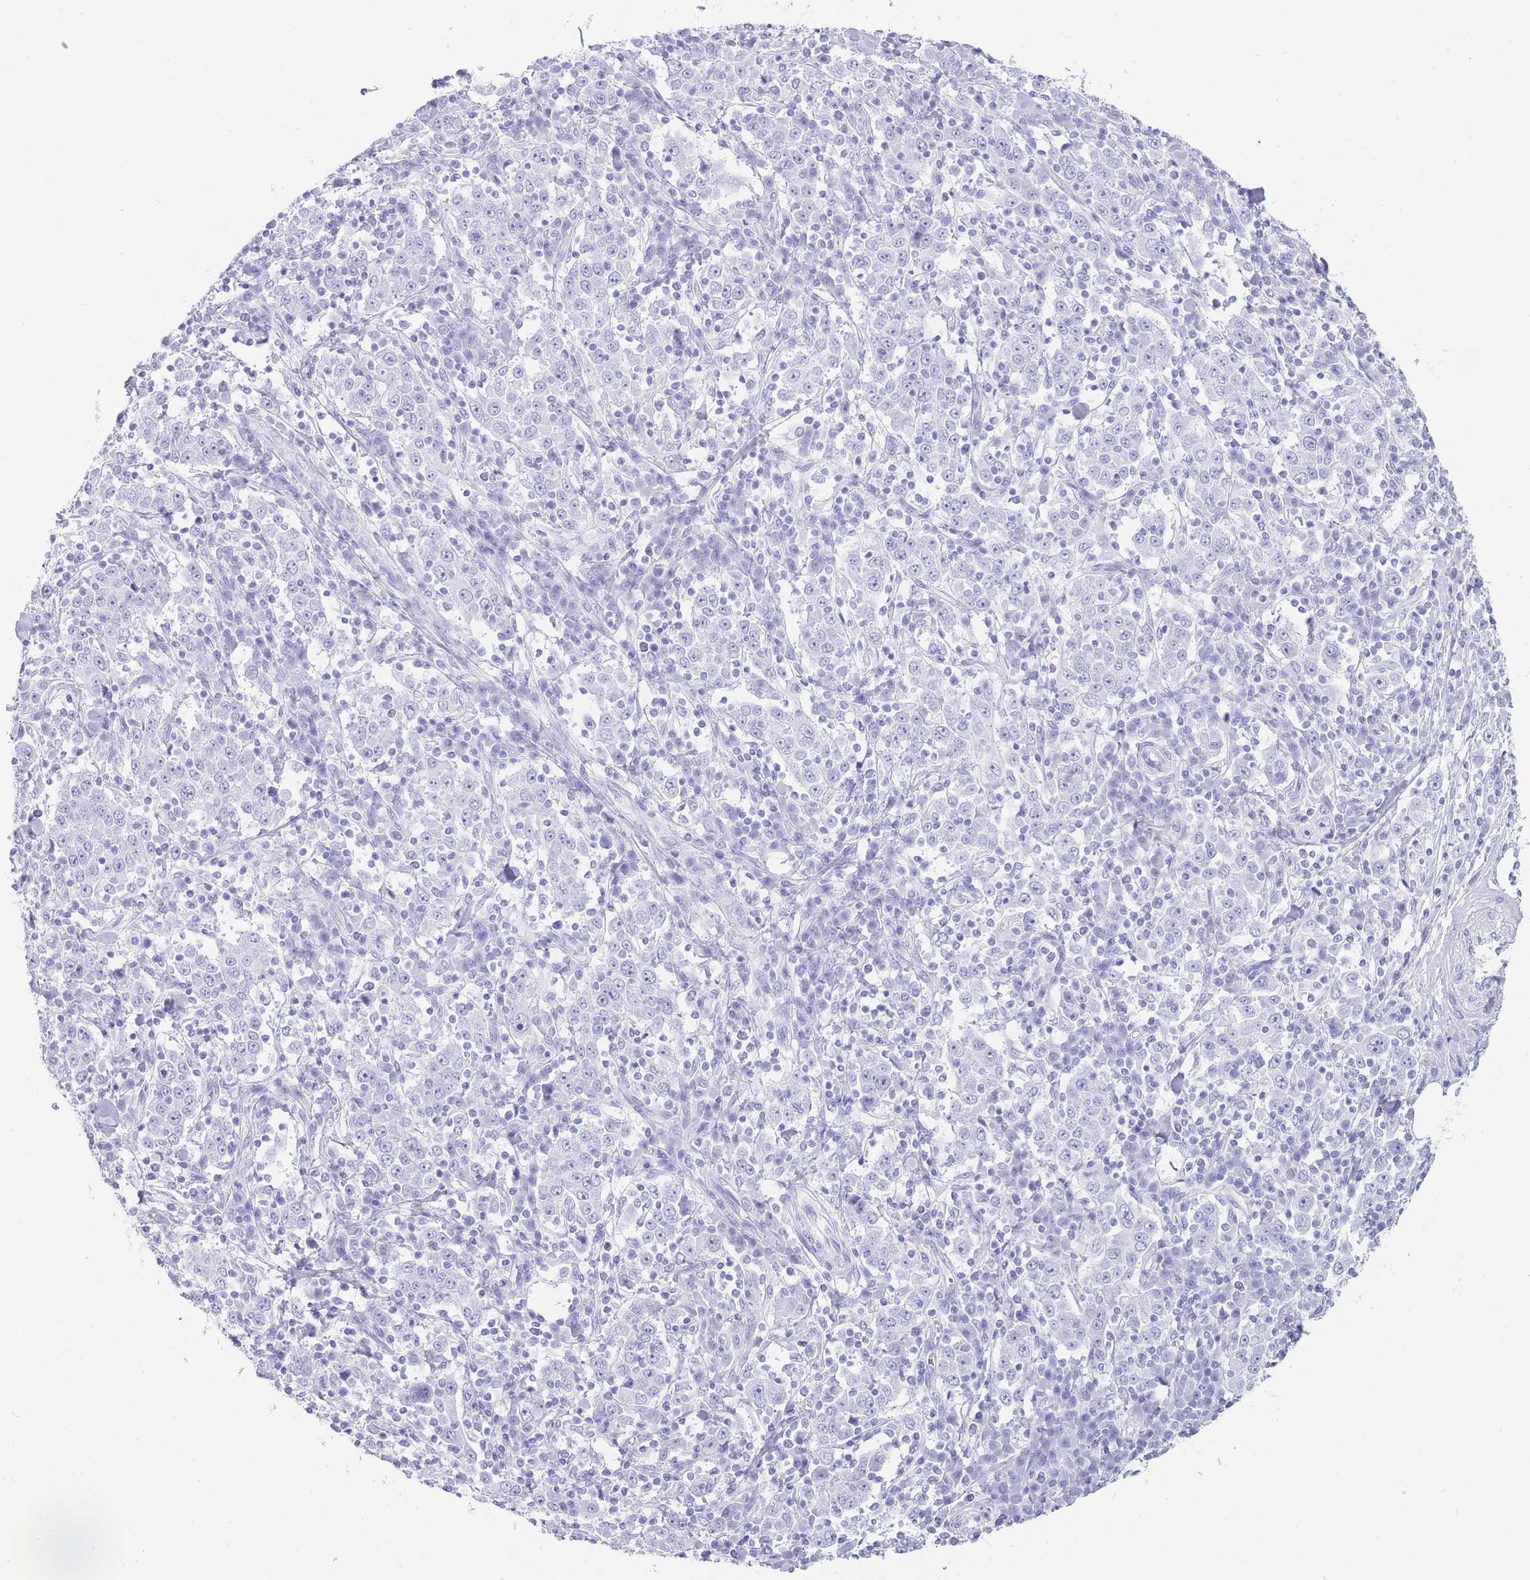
{"staining": {"intensity": "negative", "quantity": "none", "location": "none"}, "tissue": "stomach cancer", "cell_type": "Tumor cells", "image_type": "cancer", "snomed": [{"axis": "morphology", "description": "Normal tissue, NOS"}, {"axis": "morphology", "description": "Adenocarcinoma, NOS"}, {"axis": "topography", "description": "Stomach, upper"}, {"axis": "topography", "description": "Stomach"}], "caption": "High power microscopy photomicrograph of an IHC image of stomach cancer (adenocarcinoma), revealing no significant expression in tumor cells. Nuclei are stained in blue.", "gene": "ELOA2", "patient": {"sex": "male", "age": 59}}